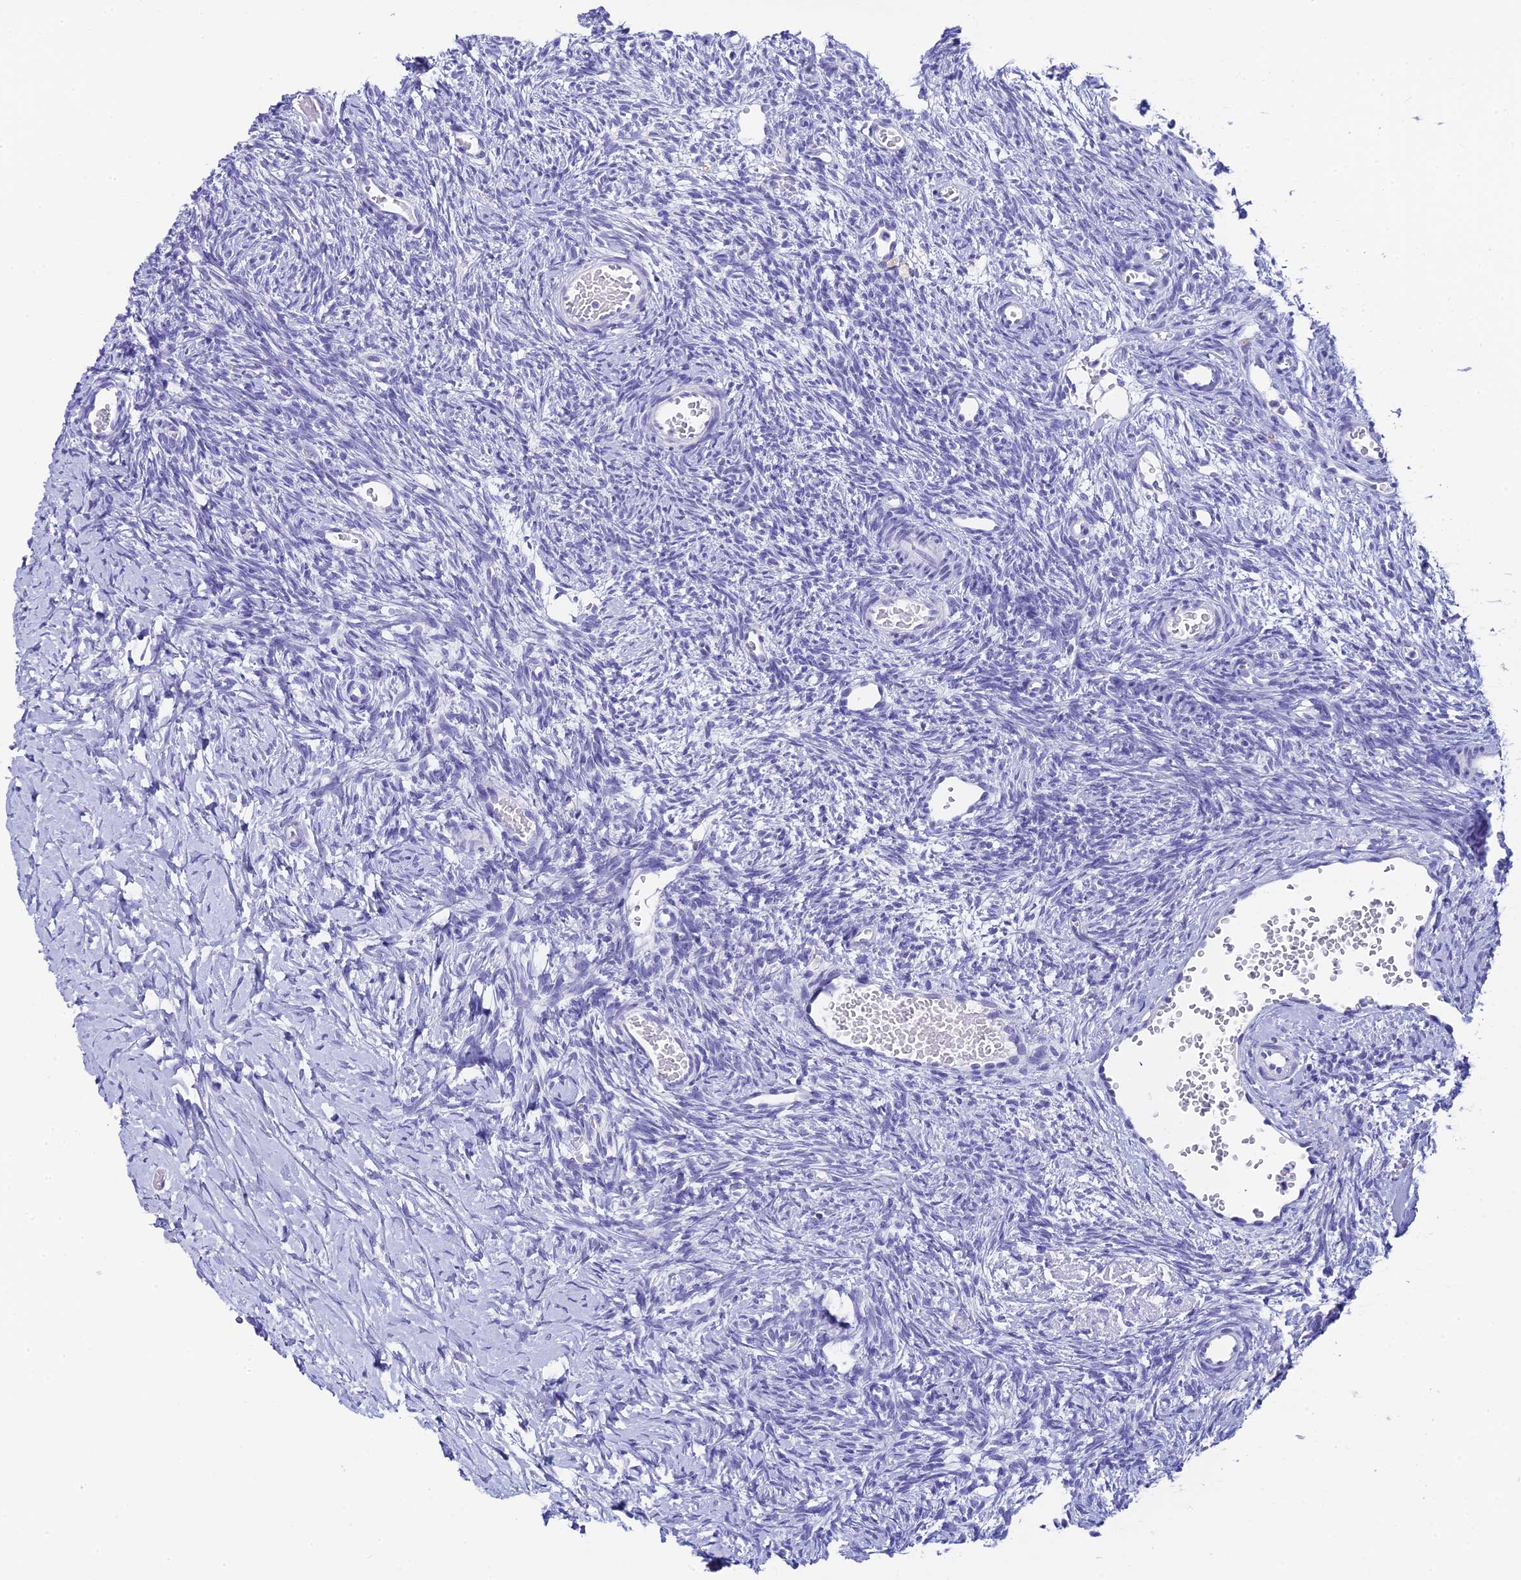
{"staining": {"intensity": "negative", "quantity": "none", "location": "none"}, "tissue": "ovary", "cell_type": "Follicle cells", "image_type": "normal", "snomed": [{"axis": "morphology", "description": "Normal tissue, NOS"}, {"axis": "topography", "description": "Ovary"}], "caption": "Ovary was stained to show a protein in brown. There is no significant expression in follicle cells.", "gene": "C12orf29", "patient": {"sex": "female", "age": 39}}